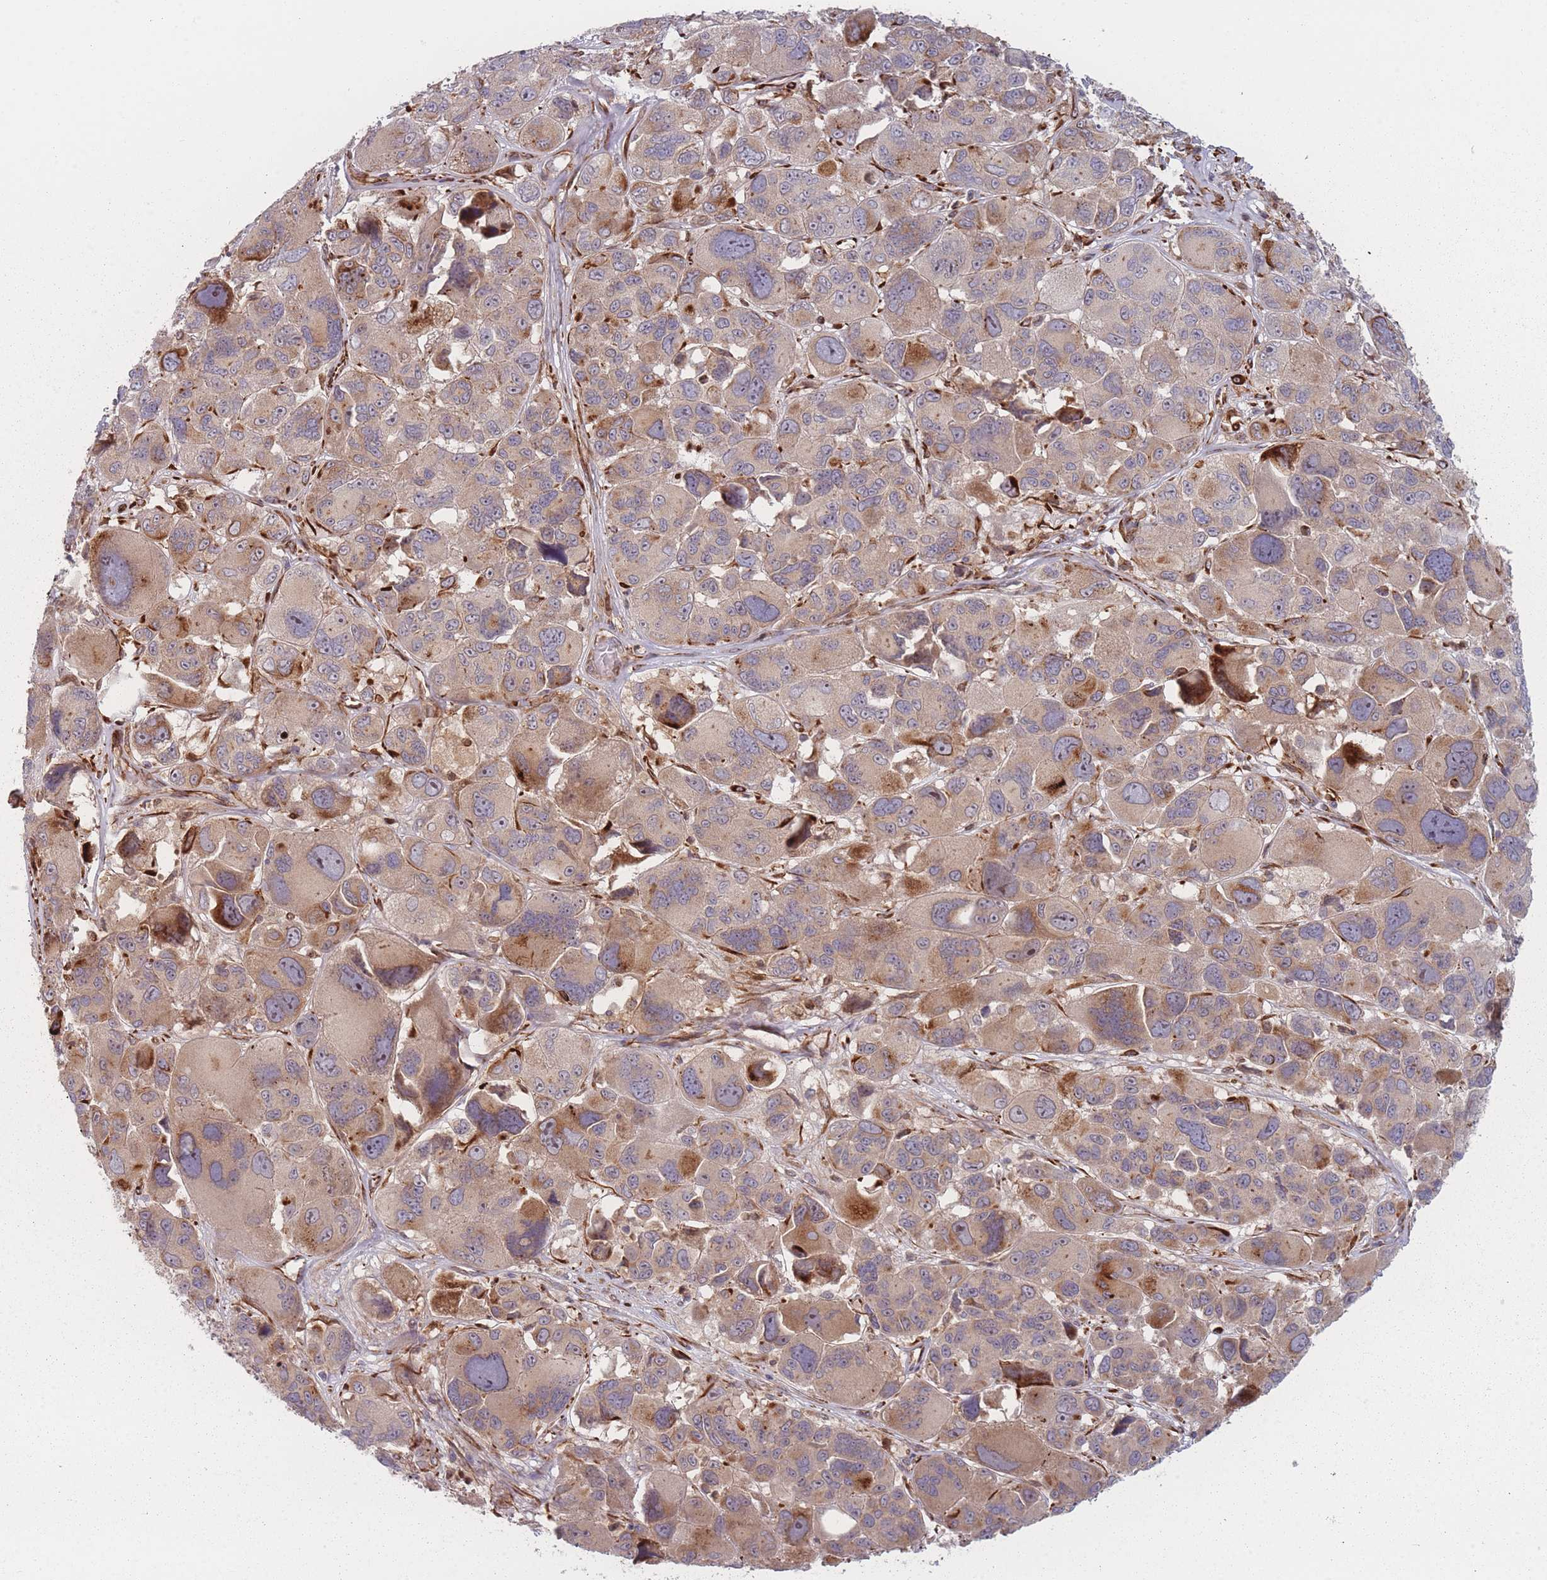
{"staining": {"intensity": "strong", "quantity": "<25%", "location": "cytoplasmic/membranous"}, "tissue": "melanoma", "cell_type": "Tumor cells", "image_type": "cancer", "snomed": [{"axis": "morphology", "description": "Malignant melanoma, NOS"}, {"axis": "topography", "description": "Skin"}], "caption": "Melanoma stained with a protein marker displays strong staining in tumor cells.", "gene": "EEF1AKMT2", "patient": {"sex": "female", "age": 66}}